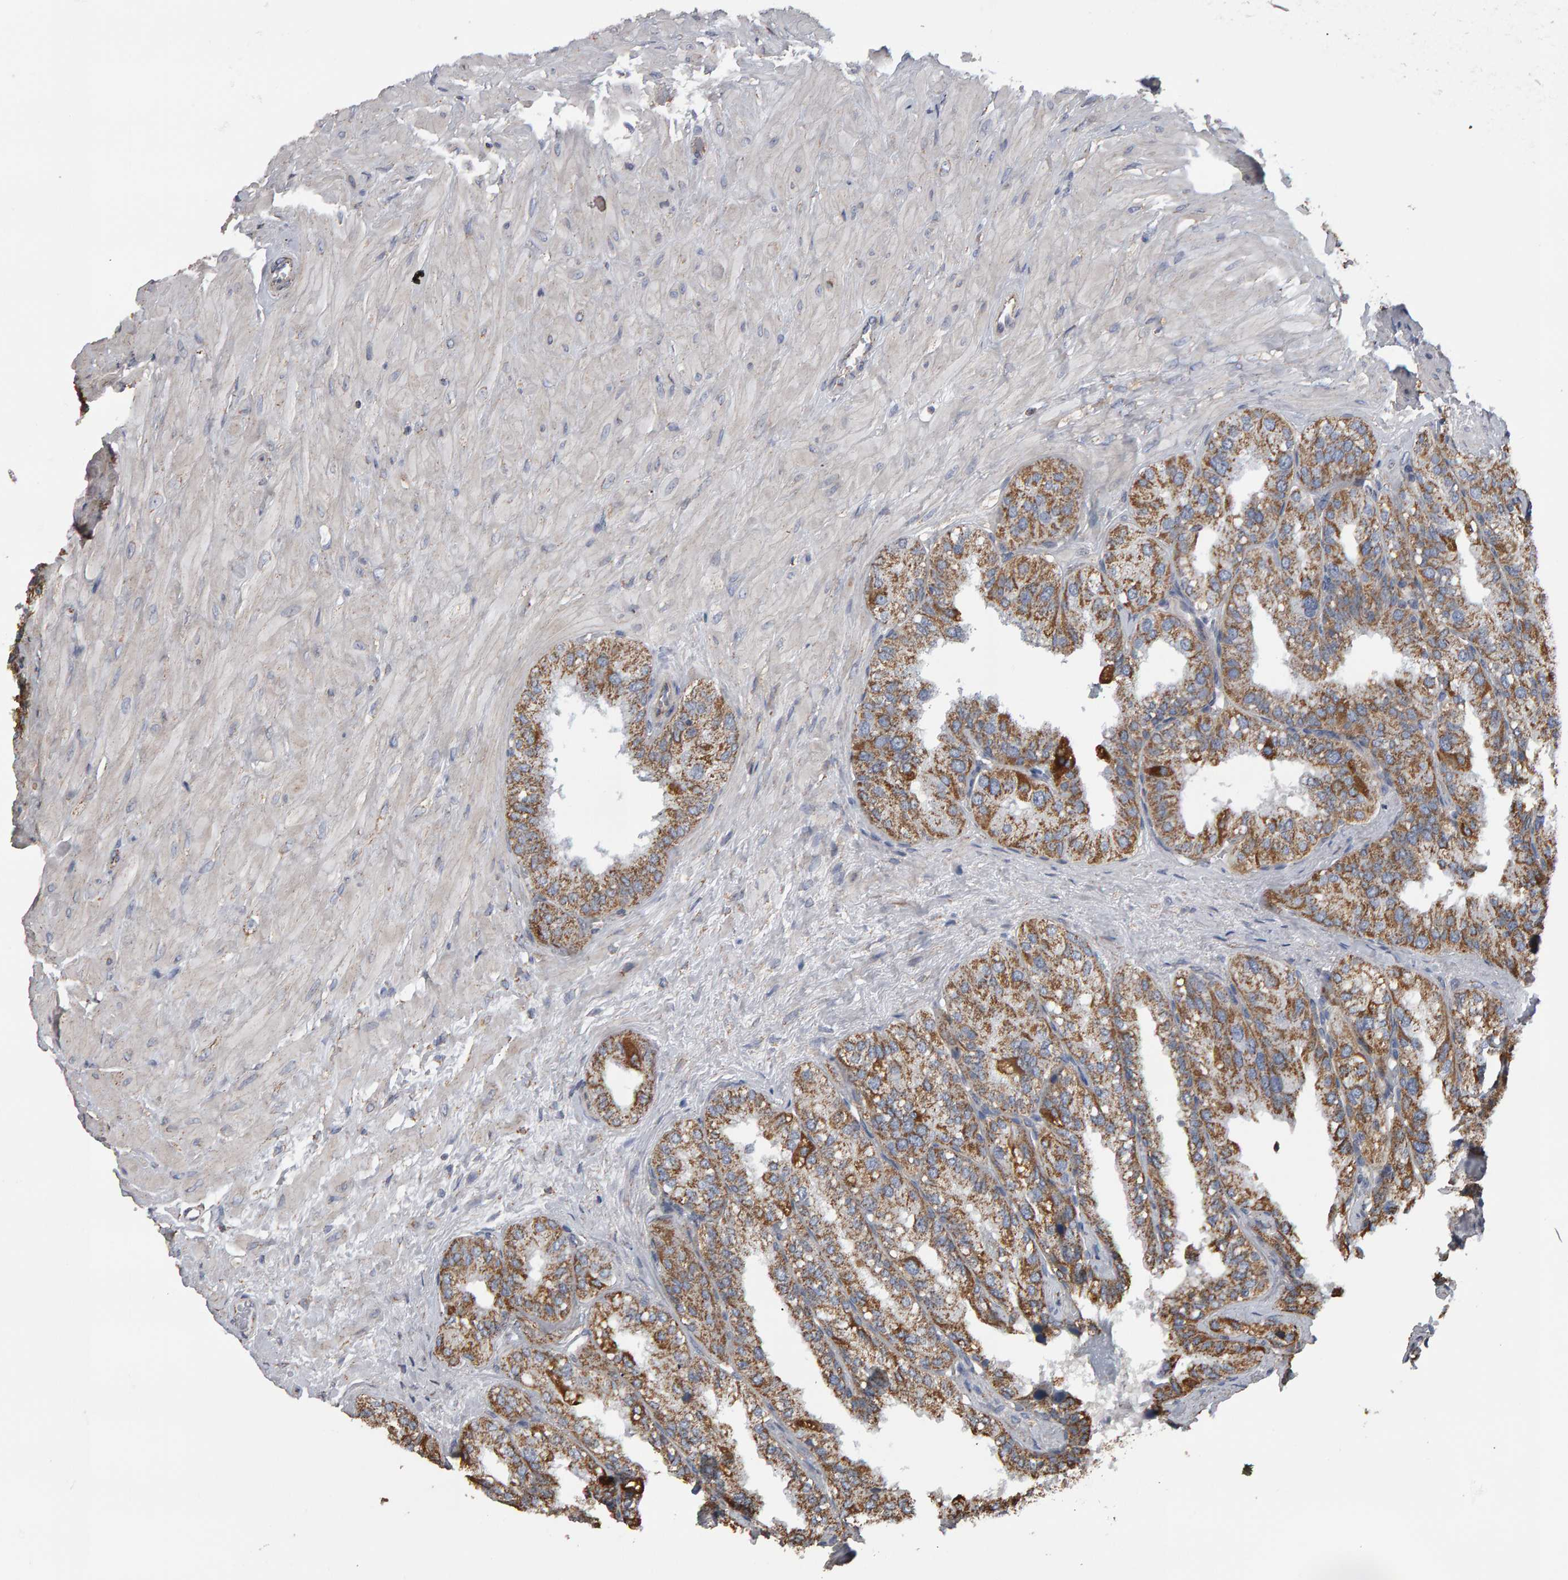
{"staining": {"intensity": "moderate", "quantity": ">75%", "location": "cytoplasmic/membranous"}, "tissue": "seminal vesicle", "cell_type": "Glandular cells", "image_type": "normal", "snomed": [{"axis": "morphology", "description": "Normal tissue, NOS"}, {"axis": "topography", "description": "Prostate"}, {"axis": "topography", "description": "Seminal veicle"}], "caption": "Protein expression analysis of normal seminal vesicle exhibits moderate cytoplasmic/membranous positivity in about >75% of glandular cells. (Brightfield microscopy of DAB IHC at high magnification).", "gene": "TOM1L1", "patient": {"sex": "male", "age": 51}}